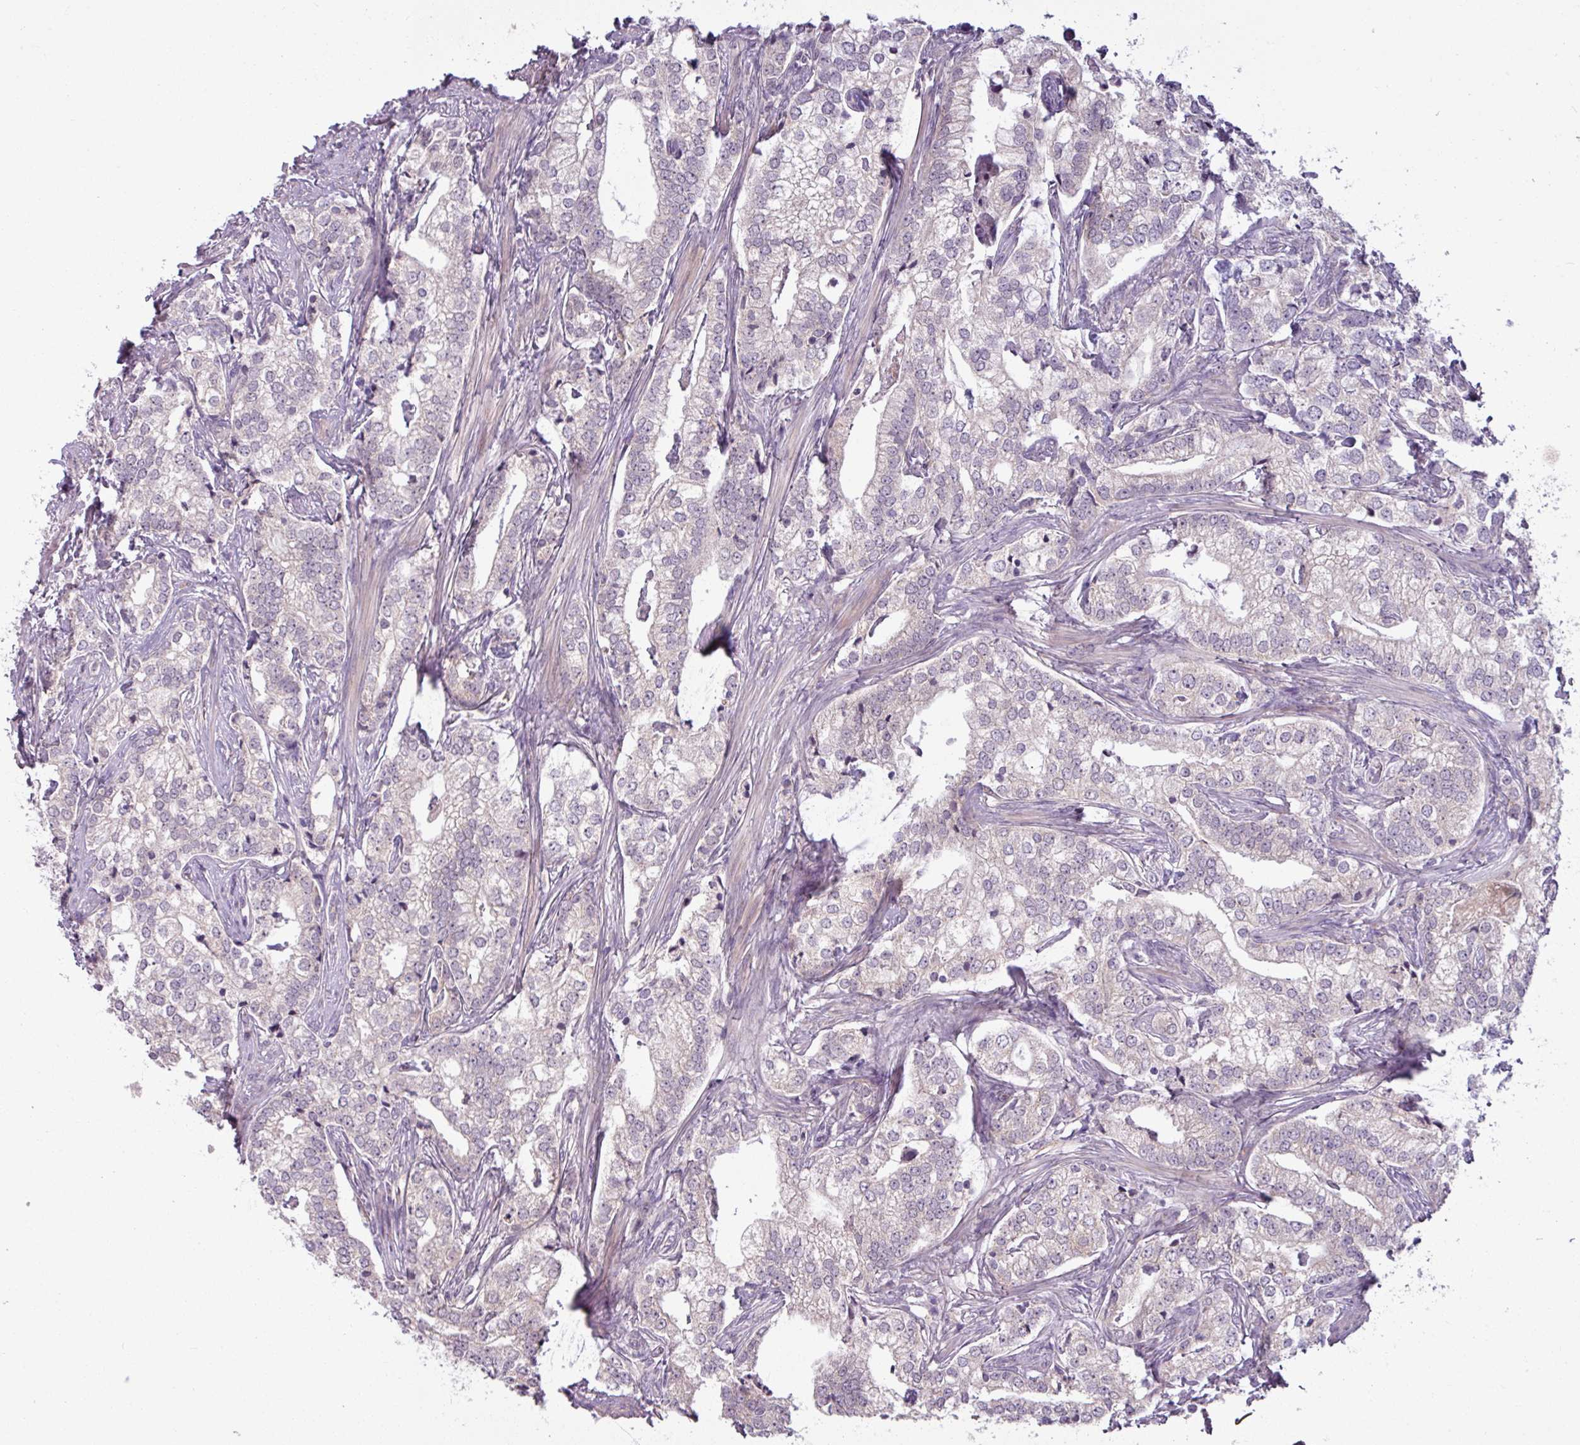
{"staining": {"intensity": "weak", "quantity": "<25%", "location": "cytoplasmic/membranous"}, "tissue": "prostate cancer", "cell_type": "Tumor cells", "image_type": "cancer", "snomed": [{"axis": "morphology", "description": "Adenocarcinoma, High grade"}, {"axis": "topography", "description": "Prostate"}], "caption": "This is an immunohistochemistry photomicrograph of prostate cancer (adenocarcinoma (high-grade)). There is no staining in tumor cells.", "gene": "OGFOD3", "patient": {"sex": "male", "age": 69}}